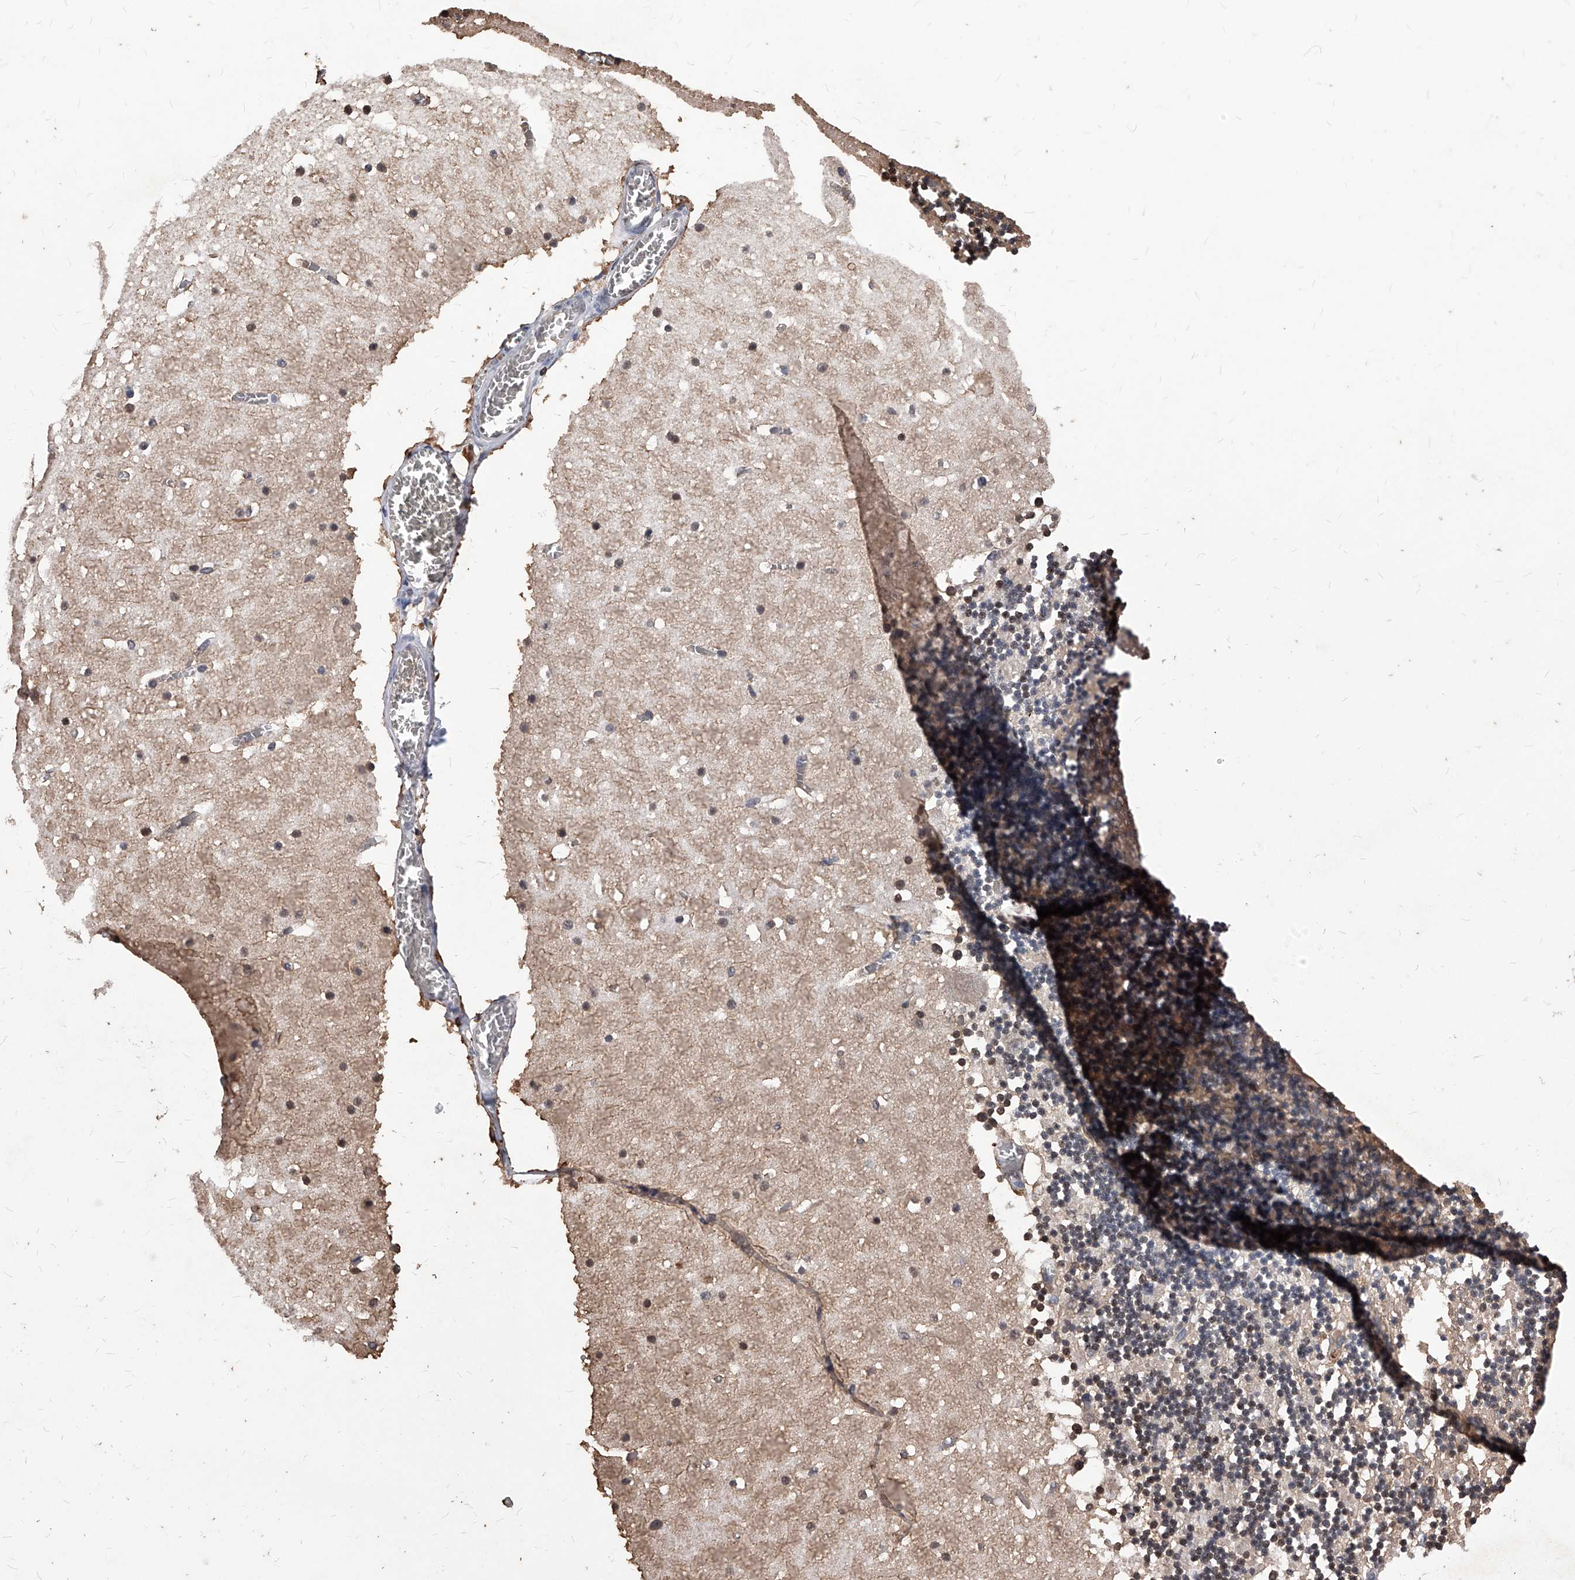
{"staining": {"intensity": "weak", "quantity": "25%-75%", "location": "cytoplasmic/membranous"}, "tissue": "cerebellum", "cell_type": "Cells in granular layer", "image_type": "normal", "snomed": [{"axis": "morphology", "description": "Normal tissue, NOS"}, {"axis": "topography", "description": "Cerebellum"}], "caption": "Benign cerebellum demonstrates weak cytoplasmic/membranous positivity in about 25%-75% of cells in granular layer, visualized by immunohistochemistry. (DAB (3,3'-diaminobenzidine) IHC with brightfield microscopy, high magnification).", "gene": "ID1", "patient": {"sex": "female", "age": 28}}